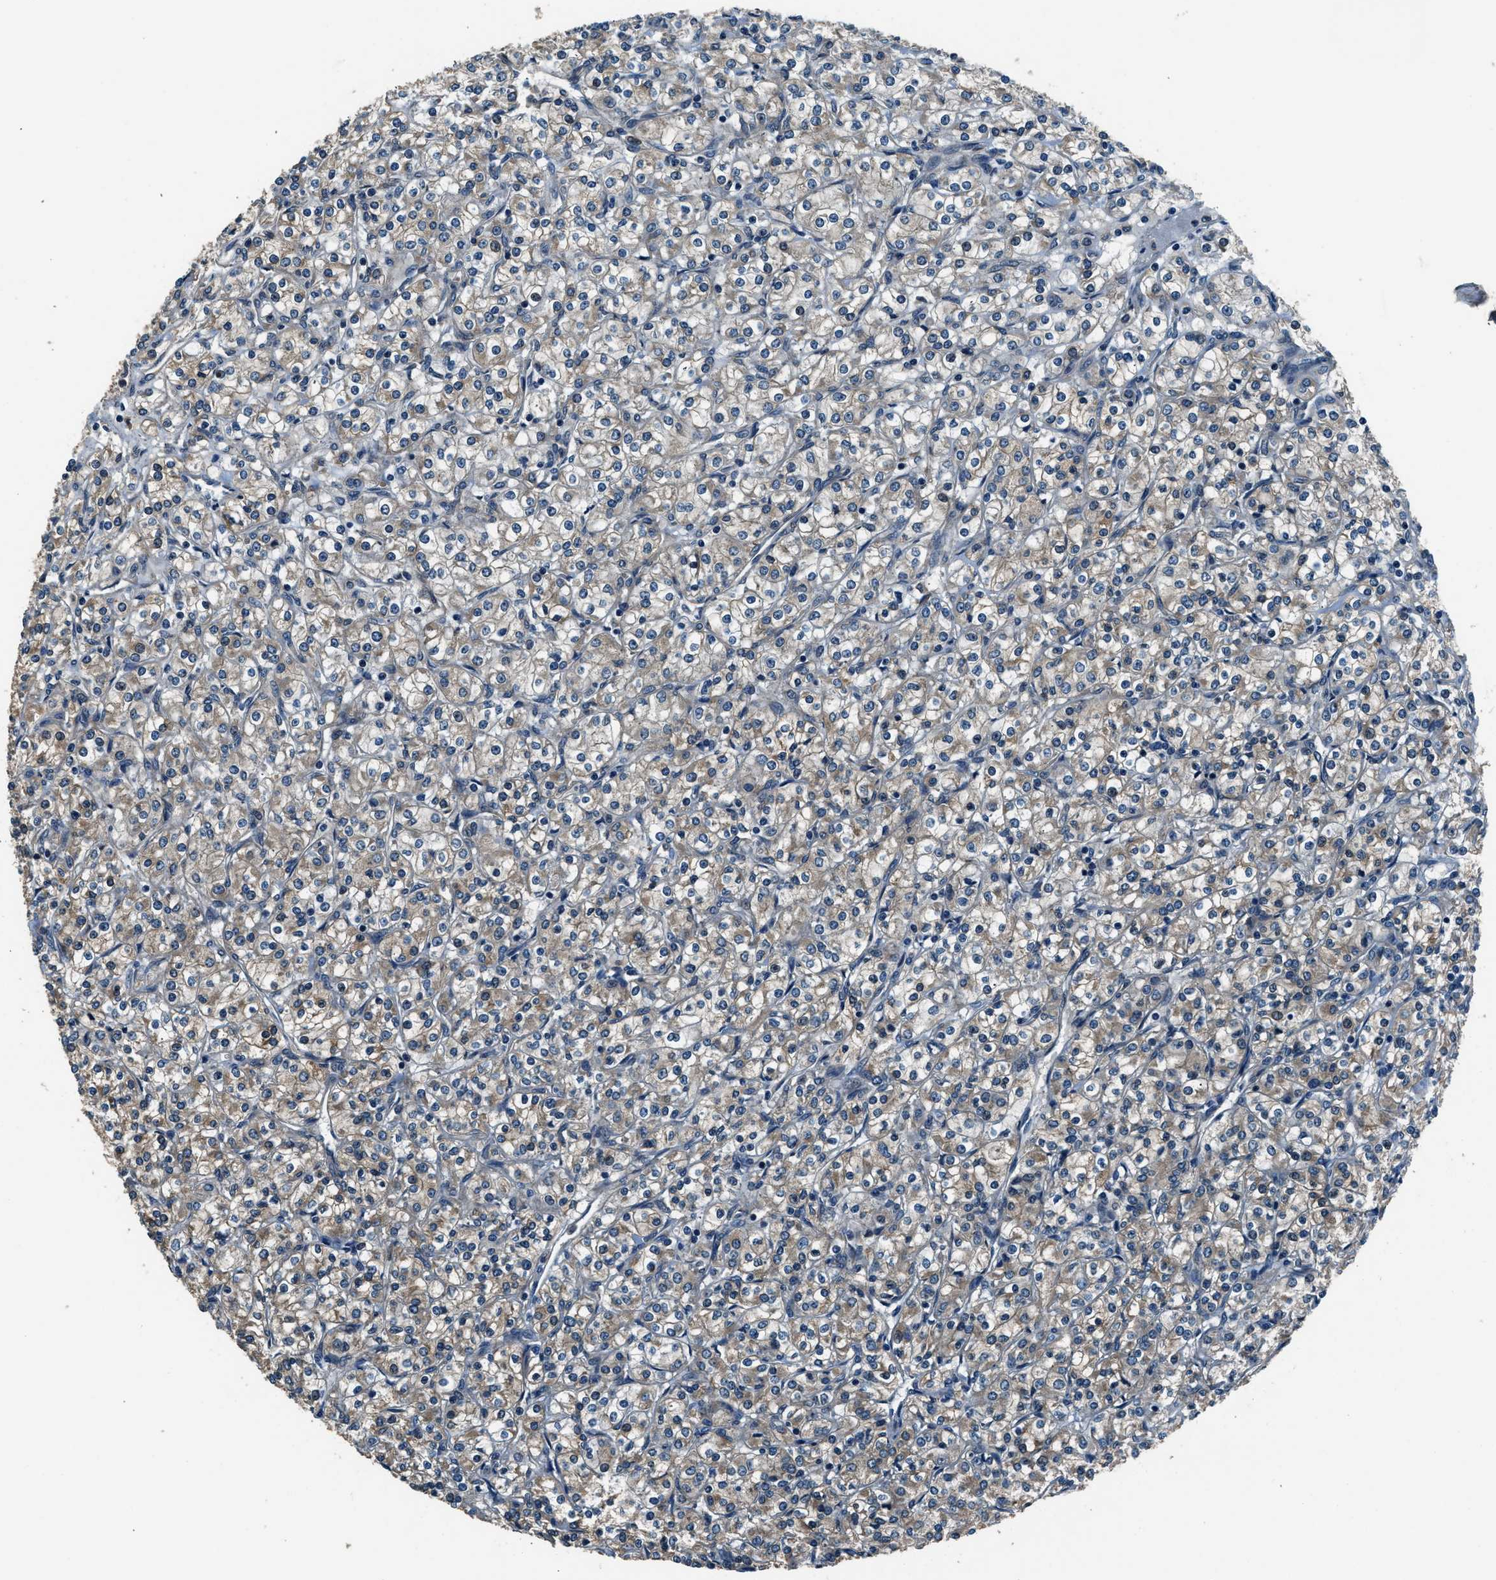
{"staining": {"intensity": "weak", "quantity": "<25%", "location": "cytoplasmic/membranous"}, "tissue": "renal cancer", "cell_type": "Tumor cells", "image_type": "cancer", "snomed": [{"axis": "morphology", "description": "Adenocarcinoma, NOS"}, {"axis": "topography", "description": "Kidney"}], "caption": "Human adenocarcinoma (renal) stained for a protein using immunohistochemistry demonstrates no staining in tumor cells.", "gene": "ARHGEF11", "patient": {"sex": "male", "age": 77}}